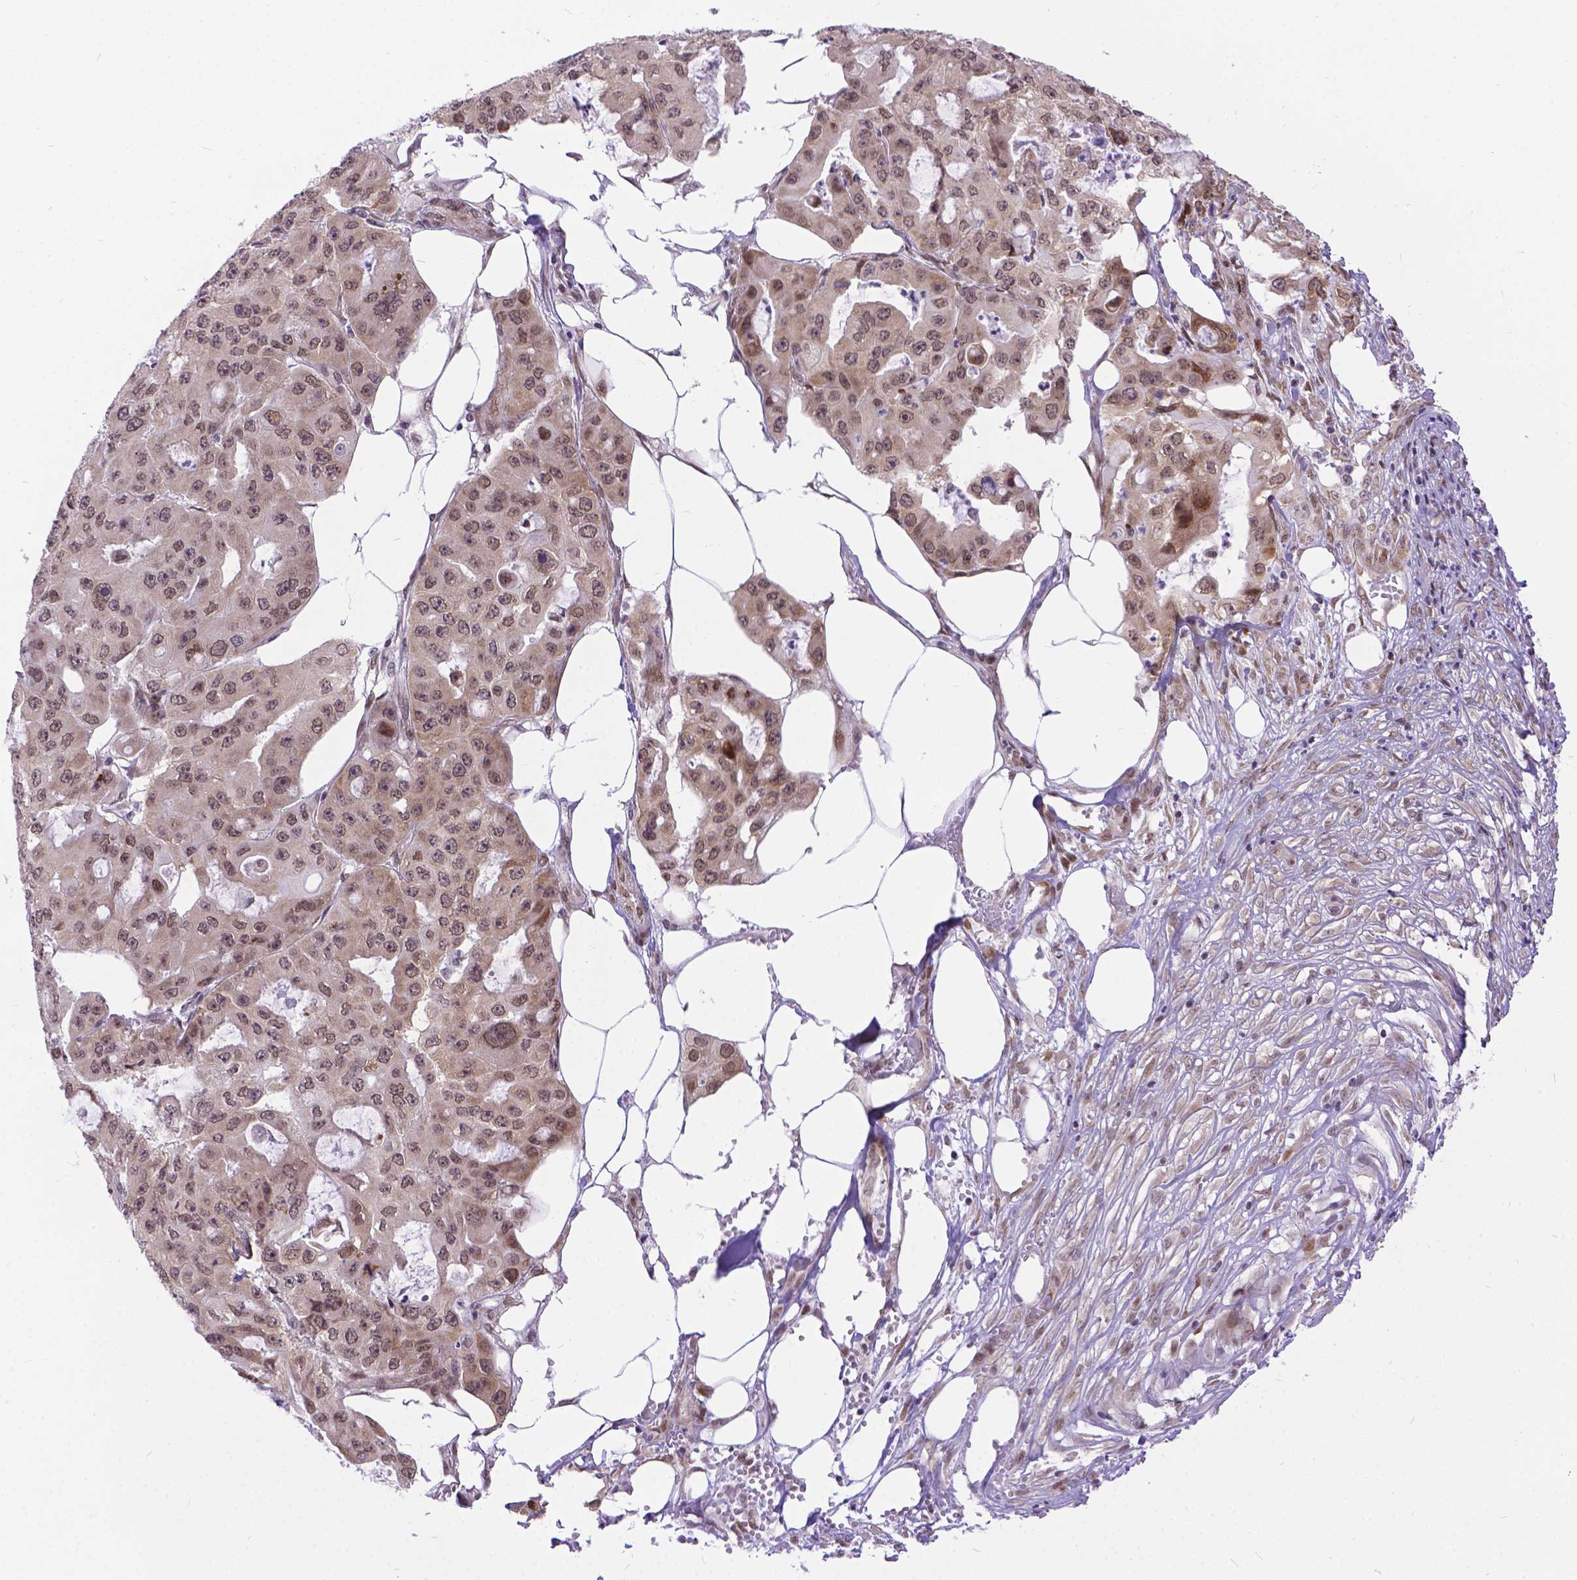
{"staining": {"intensity": "weak", "quantity": ">75%", "location": "cytoplasmic/membranous,nuclear"}, "tissue": "ovarian cancer", "cell_type": "Tumor cells", "image_type": "cancer", "snomed": [{"axis": "morphology", "description": "Cystadenocarcinoma, serous, NOS"}, {"axis": "topography", "description": "Ovary"}], "caption": "The histopathology image demonstrates immunohistochemical staining of ovarian serous cystadenocarcinoma. There is weak cytoplasmic/membranous and nuclear staining is appreciated in about >75% of tumor cells.", "gene": "FAM124B", "patient": {"sex": "female", "age": 56}}